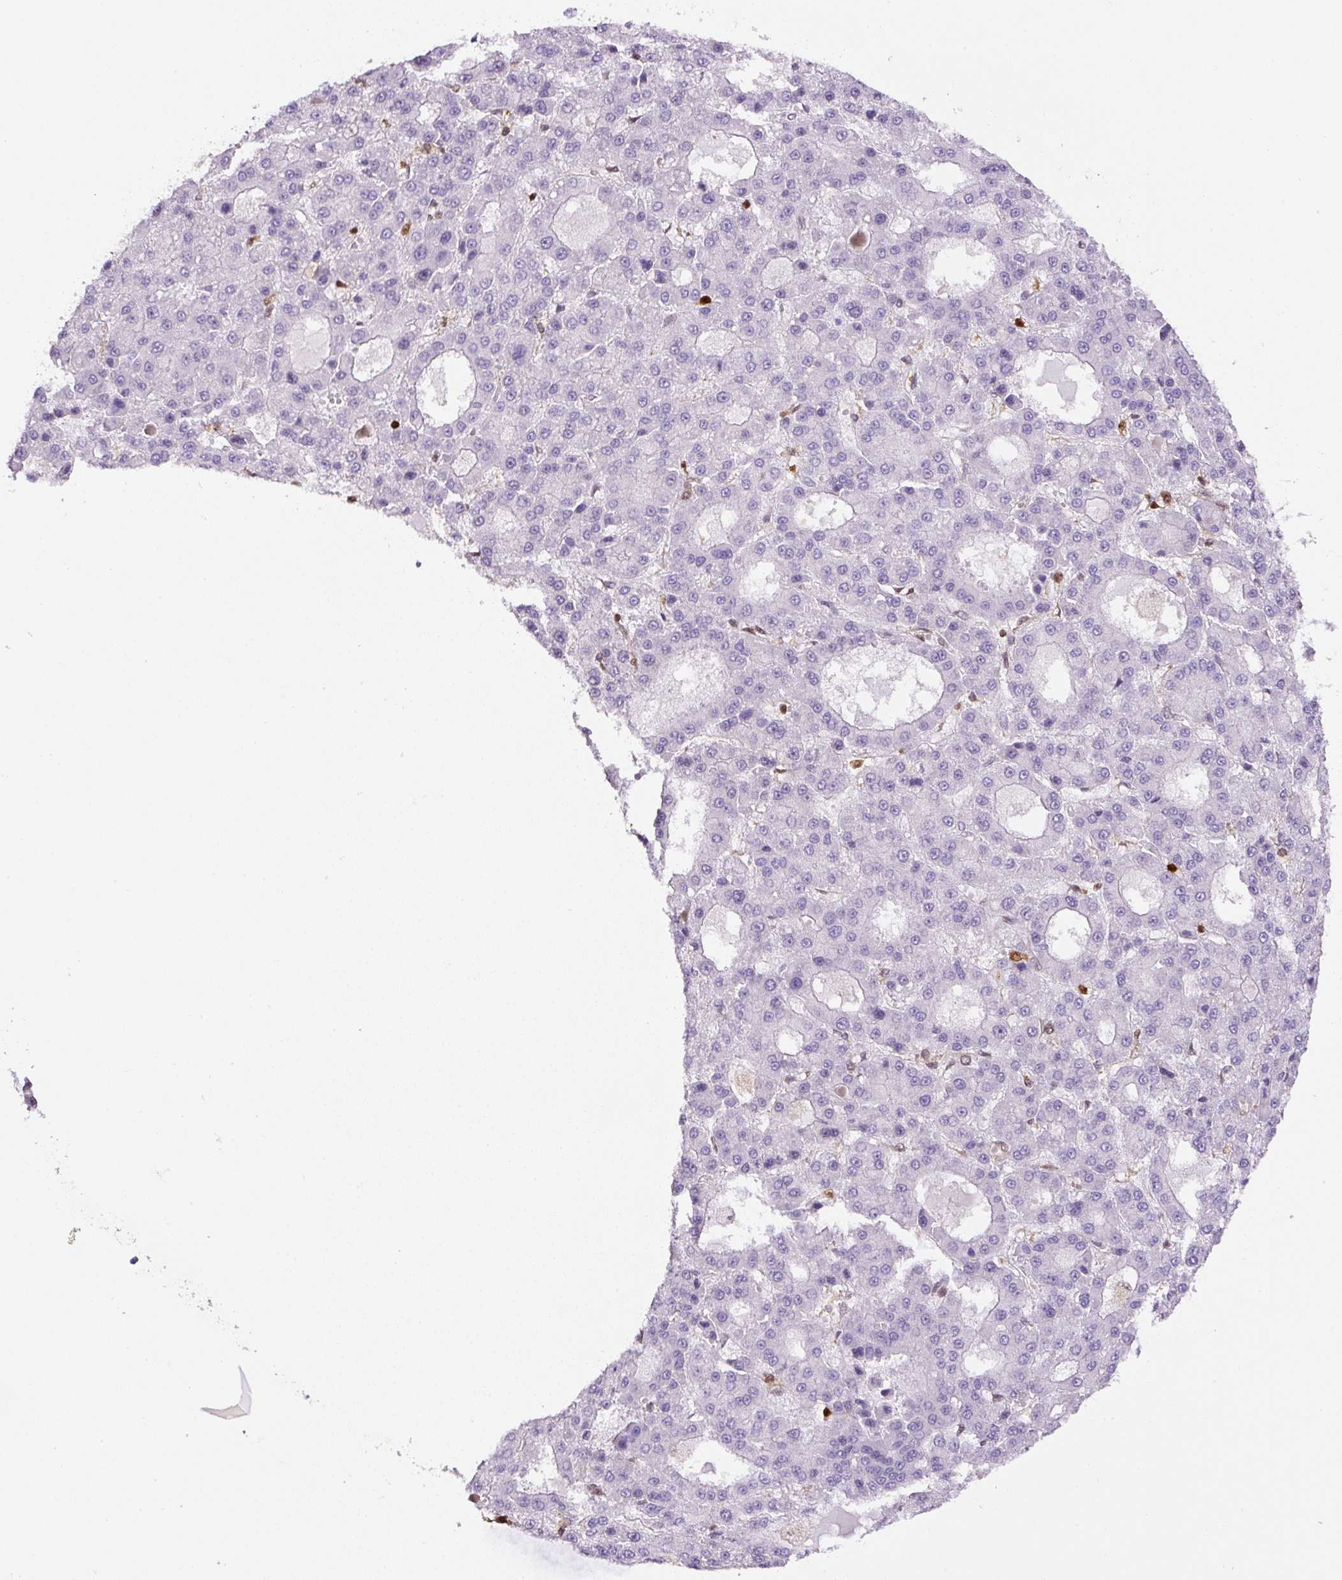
{"staining": {"intensity": "negative", "quantity": "none", "location": "none"}, "tissue": "liver cancer", "cell_type": "Tumor cells", "image_type": "cancer", "snomed": [{"axis": "morphology", "description": "Carcinoma, Hepatocellular, NOS"}, {"axis": "topography", "description": "Liver"}], "caption": "Liver cancer was stained to show a protein in brown. There is no significant expression in tumor cells. (DAB immunohistochemistry (IHC) visualized using brightfield microscopy, high magnification).", "gene": "ANXA1", "patient": {"sex": "male", "age": 70}}